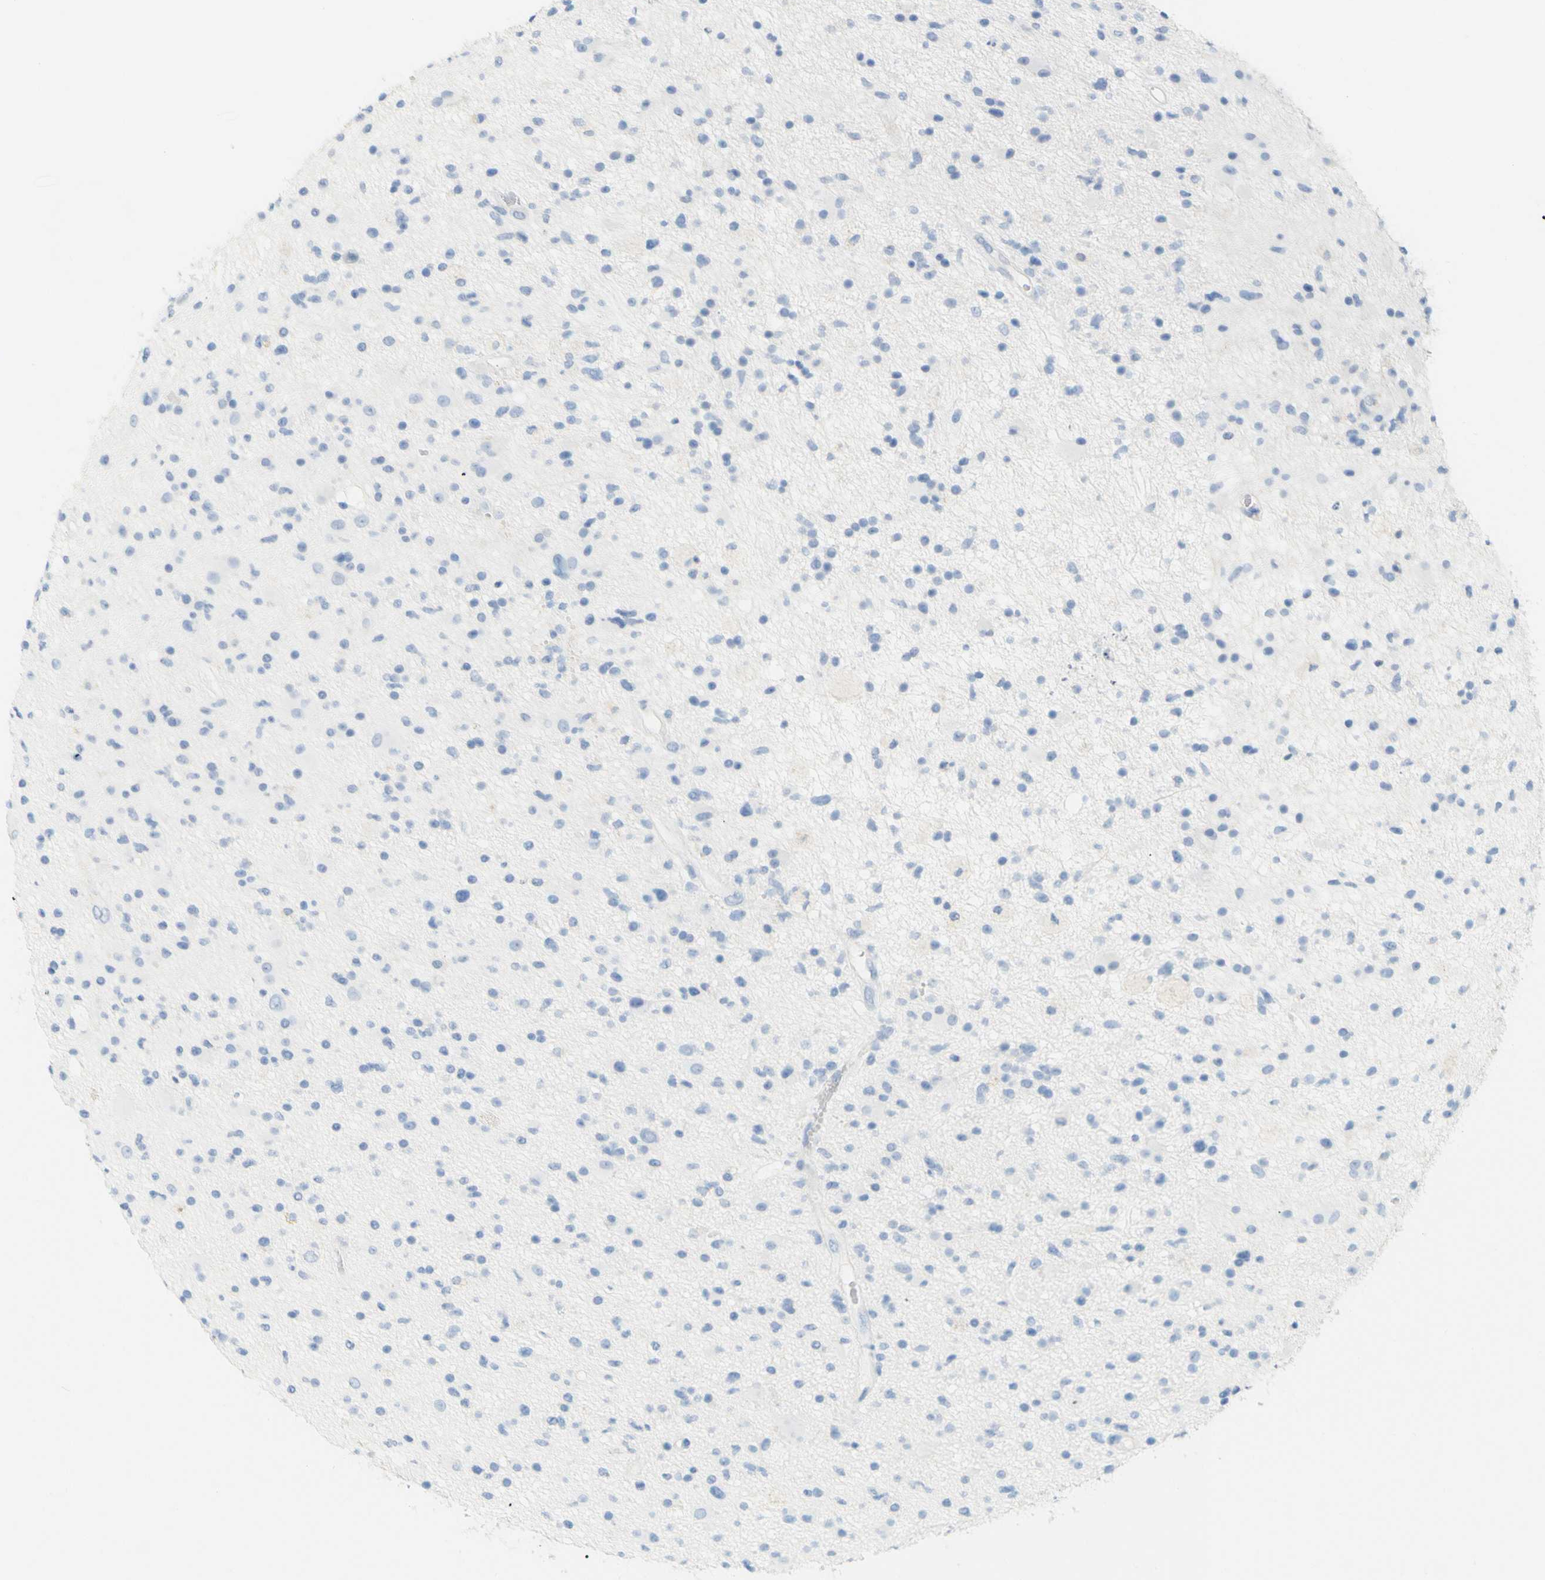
{"staining": {"intensity": "negative", "quantity": "none", "location": "none"}, "tissue": "glioma", "cell_type": "Tumor cells", "image_type": "cancer", "snomed": [{"axis": "morphology", "description": "Glioma, malignant, High grade"}, {"axis": "topography", "description": "Brain"}], "caption": "Immunohistochemistry histopathology image of neoplastic tissue: human glioma stained with DAB demonstrates no significant protein expression in tumor cells. The staining is performed using DAB (3,3'-diaminobenzidine) brown chromogen with nuclei counter-stained in using hematoxylin.", "gene": "OPN1SW", "patient": {"sex": "male", "age": 33}}